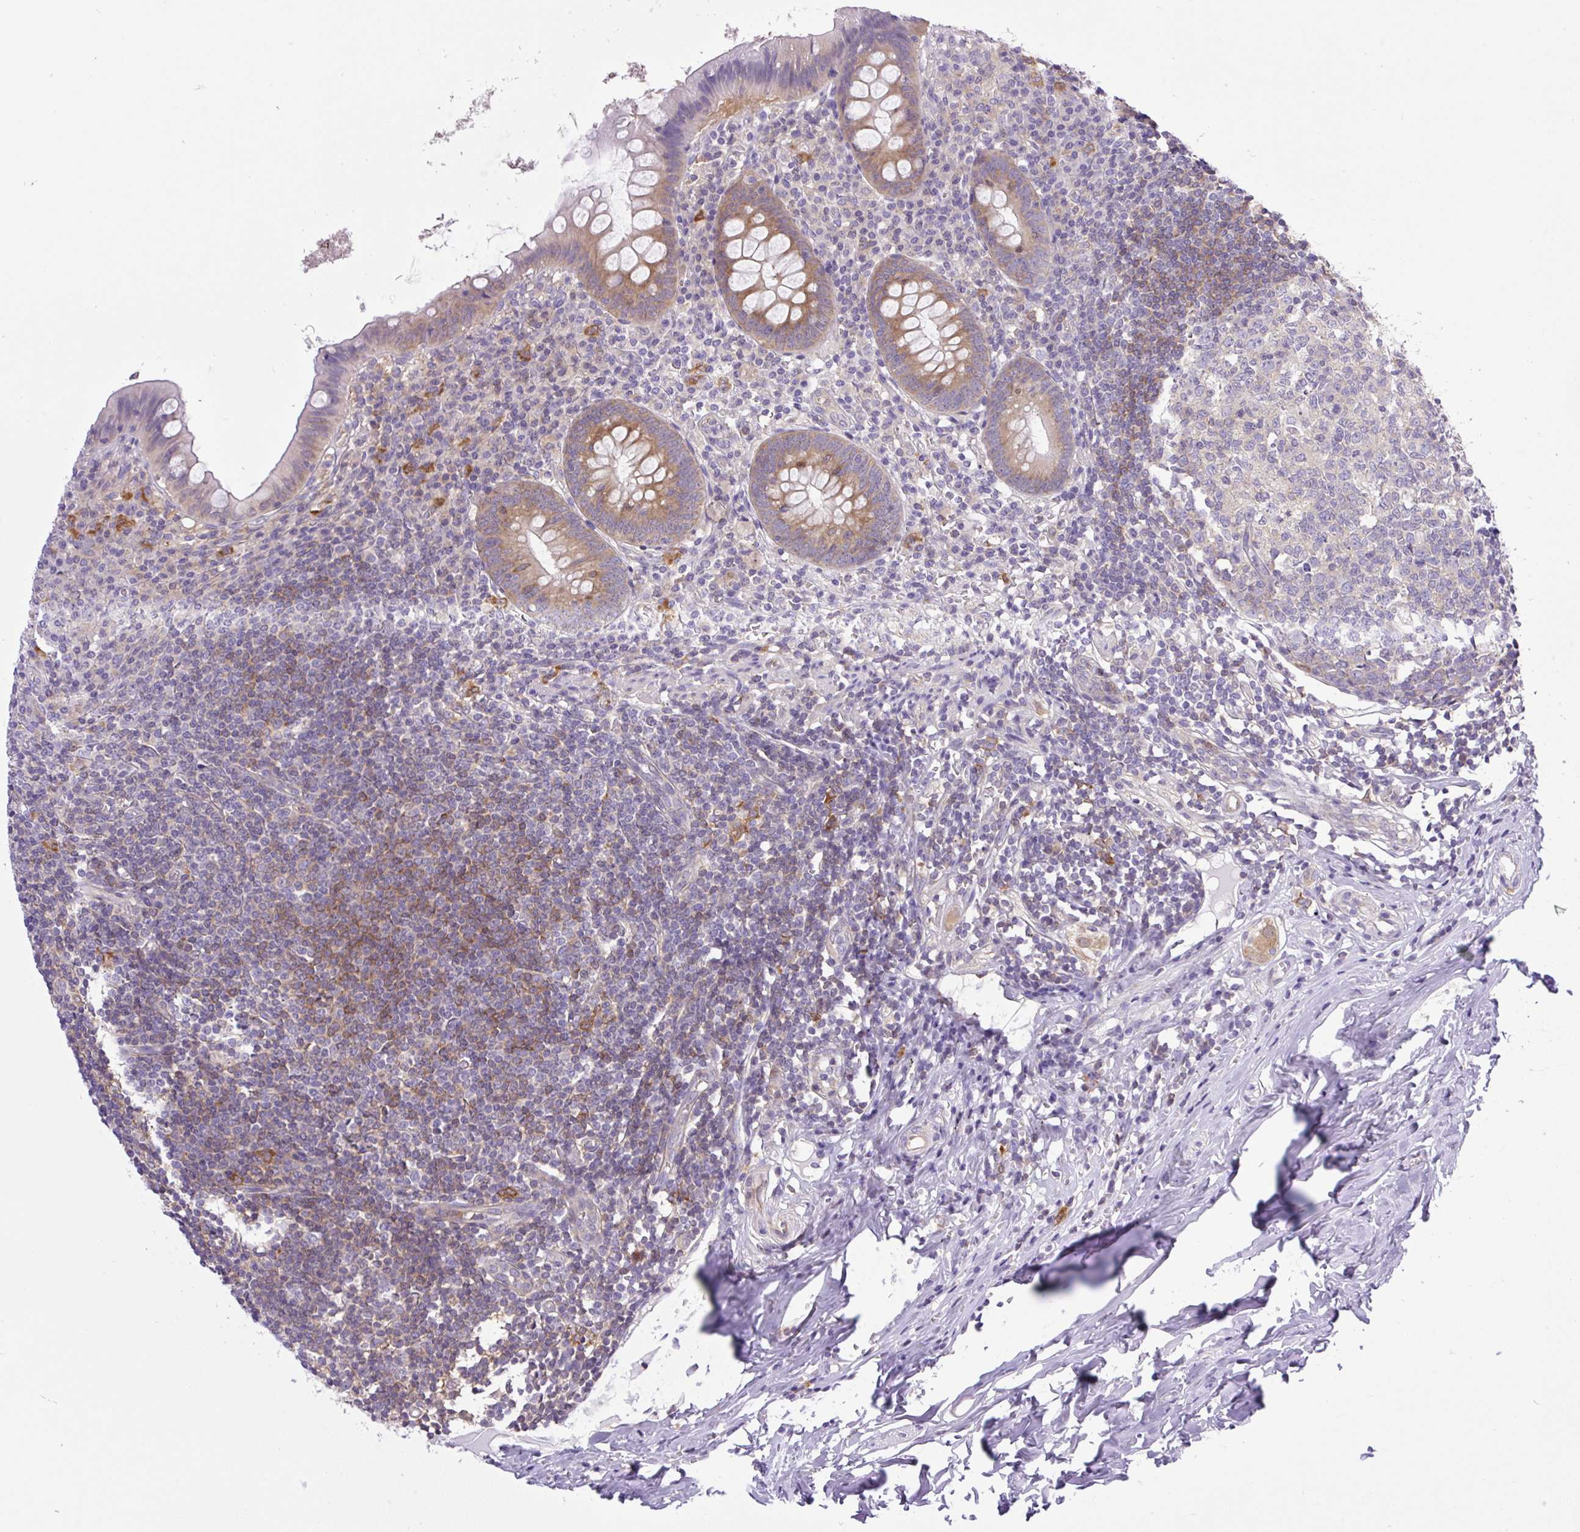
{"staining": {"intensity": "moderate", "quantity": ">75%", "location": "cytoplasmic/membranous"}, "tissue": "appendix", "cell_type": "Glandular cells", "image_type": "normal", "snomed": [{"axis": "morphology", "description": "Normal tissue, NOS"}, {"axis": "topography", "description": "Appendix"}], "caption": "The image shows staining of unremarkable appendix, revealing moderate cytoplasmic/membranous protein positivity (brown color) within glandular cells.", "gene": "CAMK2A", "patient": {"sex": "female", "age": 51}}